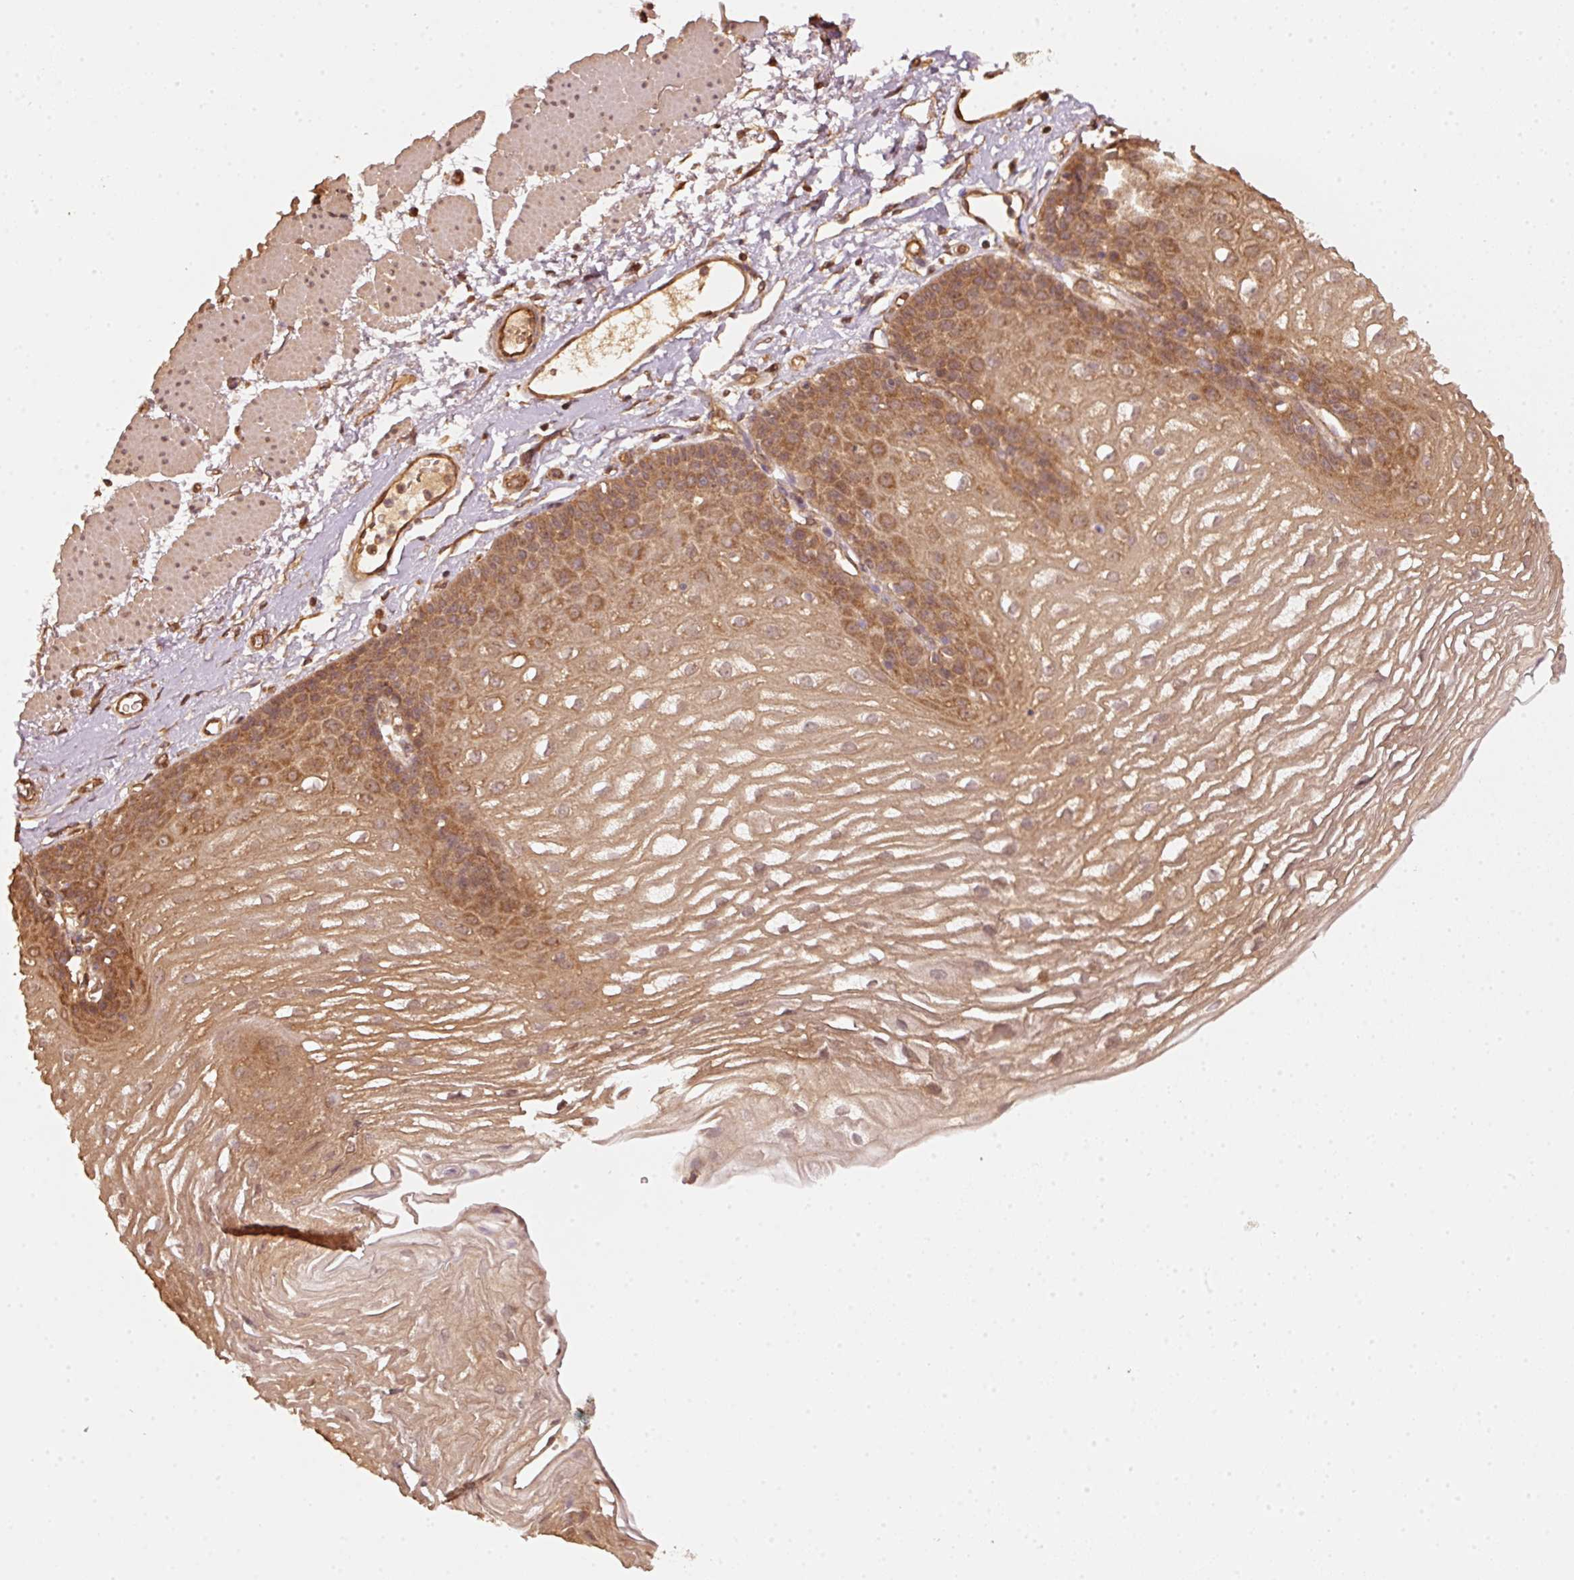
{"staining": {"intensity": "strong", "quantity": ">75%", "location": "cytoplasmic/membranous"}, "tissue": "esophagus", "cell_type": "Squamous epithelial cells", "image_type": "normal", "snomed": [{"axis": "morphology", "description": "Normal tissue, NOS"}, {"axis": "topography", "description": "Esophagus"}], "caption": "Immunohistochemistry (IHC) micrograph of normal esophagus: human esophagus stained using immunohistochemistry displays high levels of strong protein expression localized specifically in the cytoplasmic/membranous of squamous epithelial cells, appearing as a cytoplasmic/membranous brown color.", "gene": "STAU1", "patient": {"sex": "female", "age": 81}}